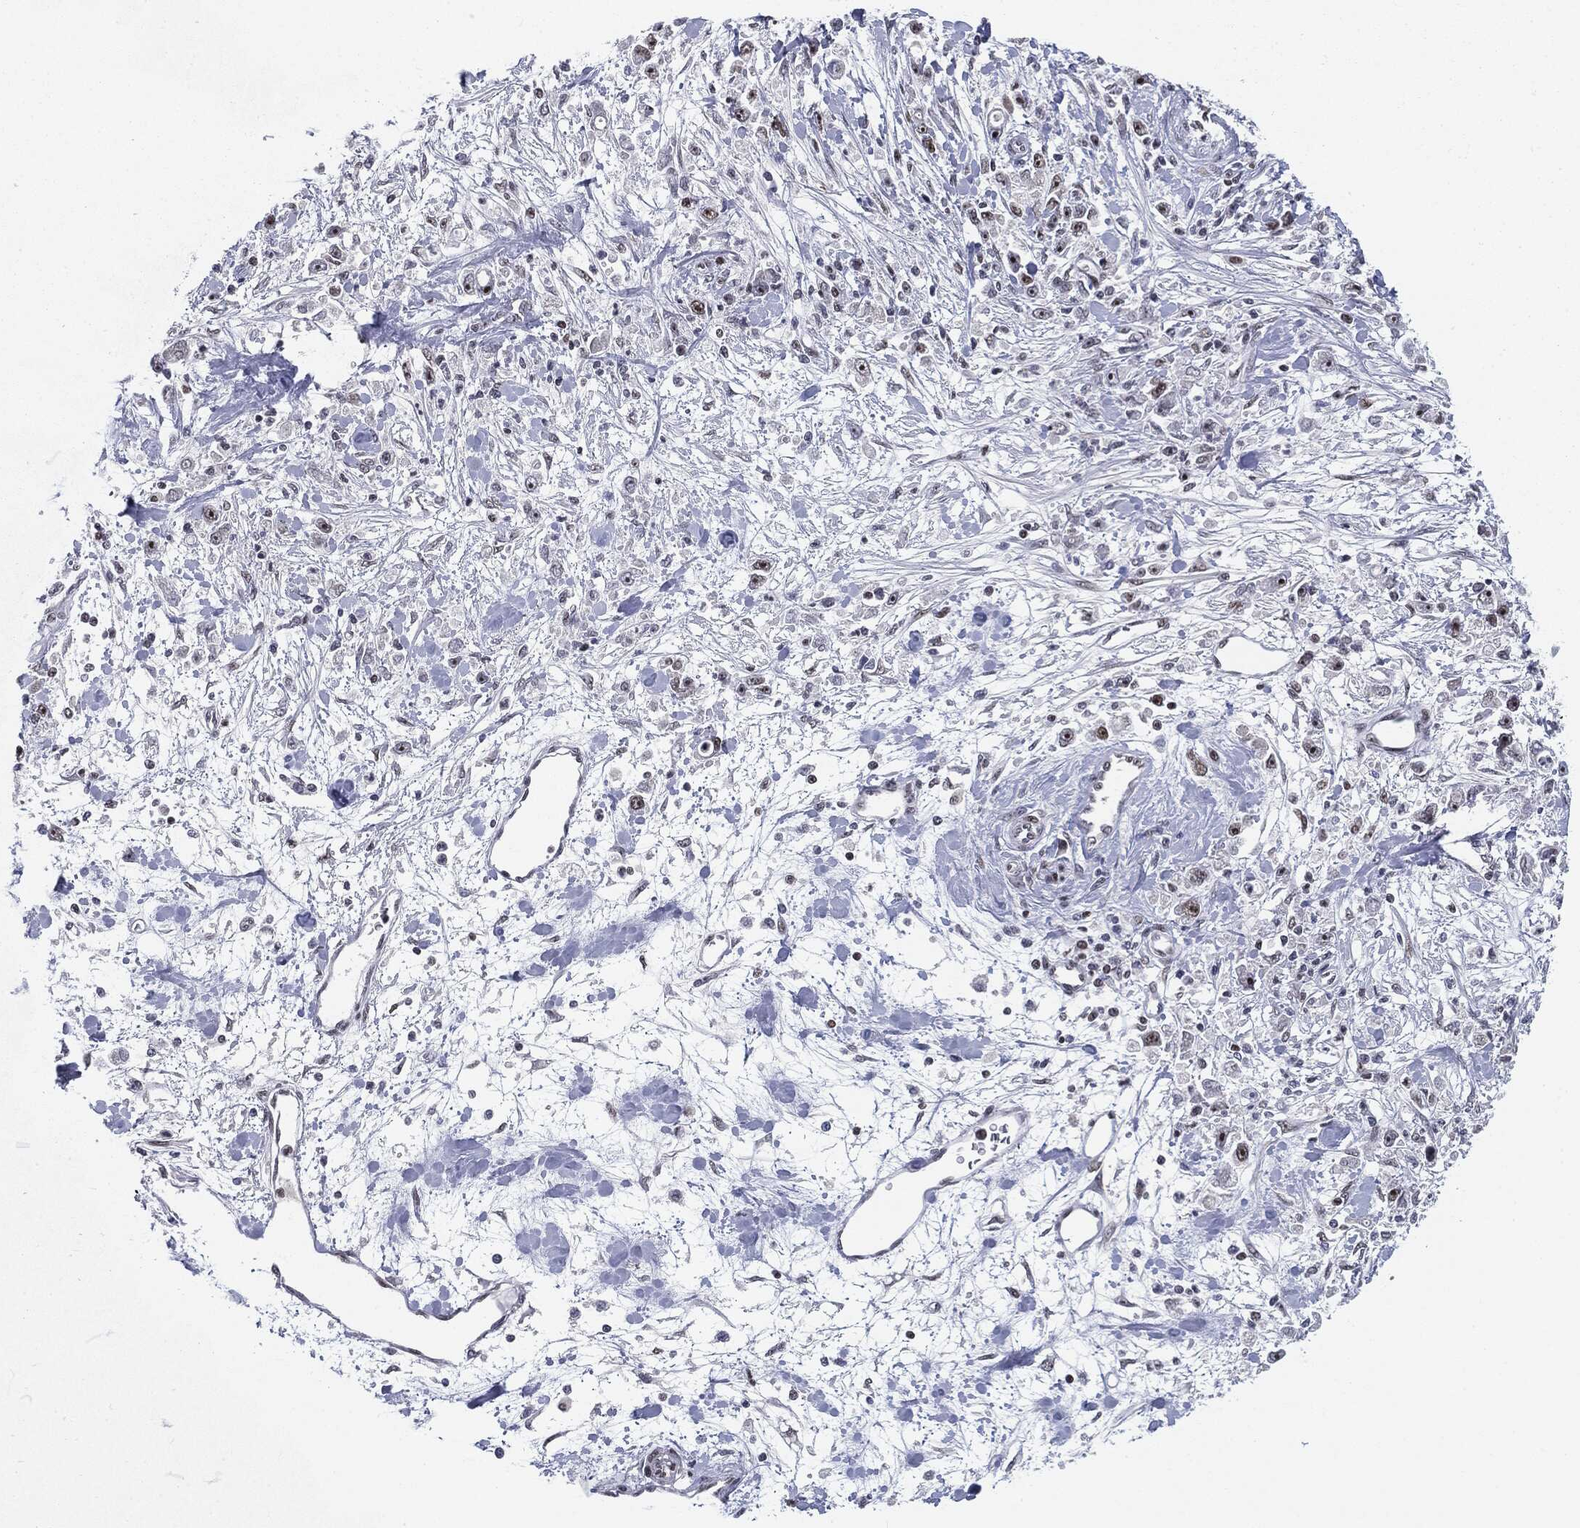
{"staining": {"intensity": "weak", "quantity": "<25%", "location": "nuclear"}, "tissue": "stomach cancer", "cell_type": "Tumor cells", "image_type": "cancer", "snomed": [{"axis": "morphology", "description": "Adenocarcinoma, NOS"}, {"axis": "topography", "description": "Stomach"}], "caption": "Immunohistochemistry of stomach cancer demonstrates no staining in tumor cells. Nuclei are stained in blue.", "gene": "MDC1", "patient": {"sex": "female", "age": 59}}